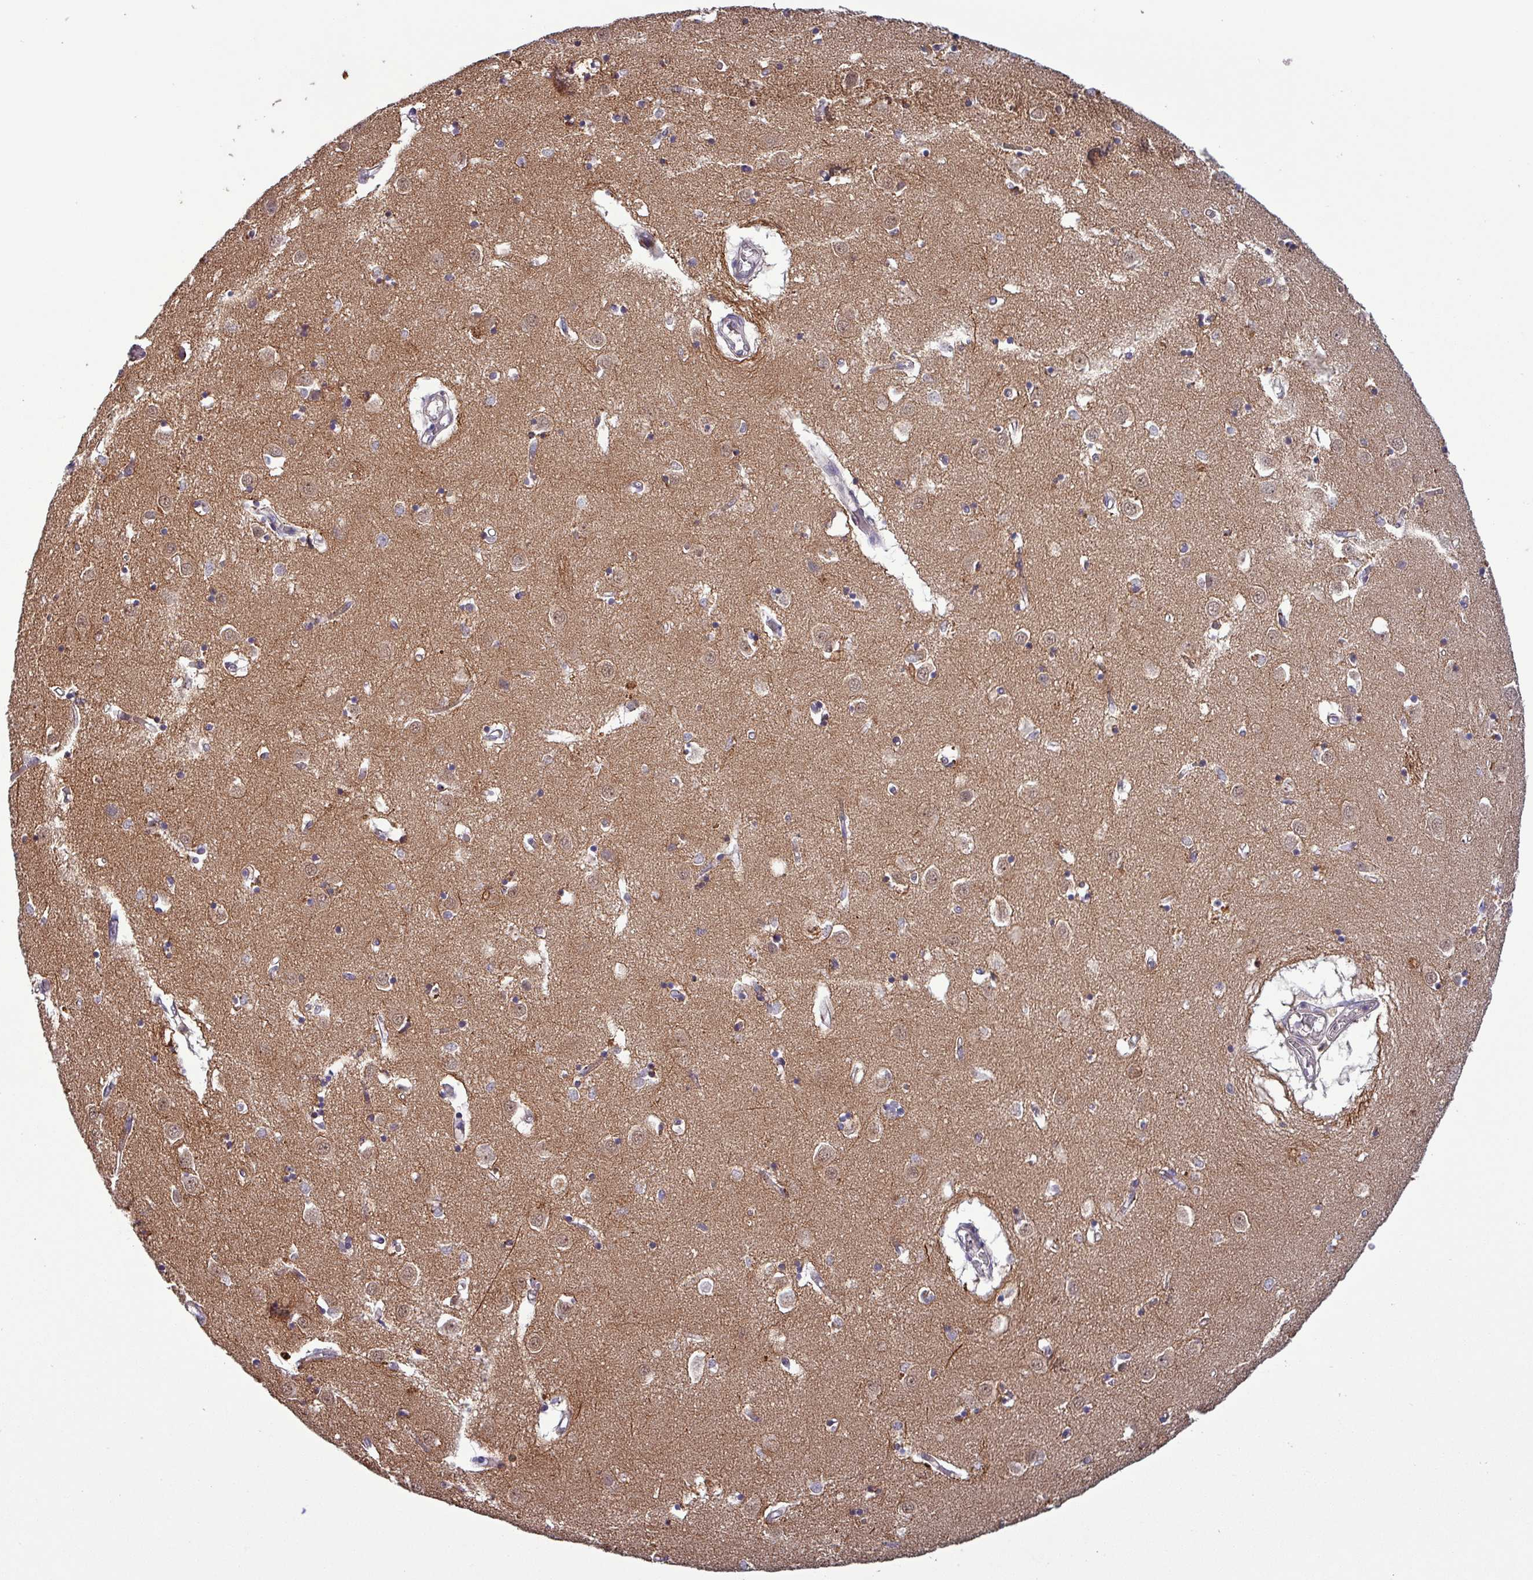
{"staining": {"intensity": "weak", "quantity": "25%-75%", "location": "cytoplasmic/membranous"}, "tissue": "caudate", "cell_type": "Glial cells", "image_type": "normal", "snomed": [{"axis": "morphology", "description": "Normal tissue, NOS"}, {"axis": "topography", "description": "Lateral ventricle wall"}], "caption": "Immunohistochemistry (IHC) of unremarkable caudate shows low levels of weak cytoplasmic/membranous positivity in about 25%-75% of glial cells. Using DAB (3,3'-diaminobenzidine) (brown) and hematoxylin (blue) stains, captured at high magnification using brightfield microscopy.", "gene": "PUS1", "patient": {"sex": "male", "age": 70}}